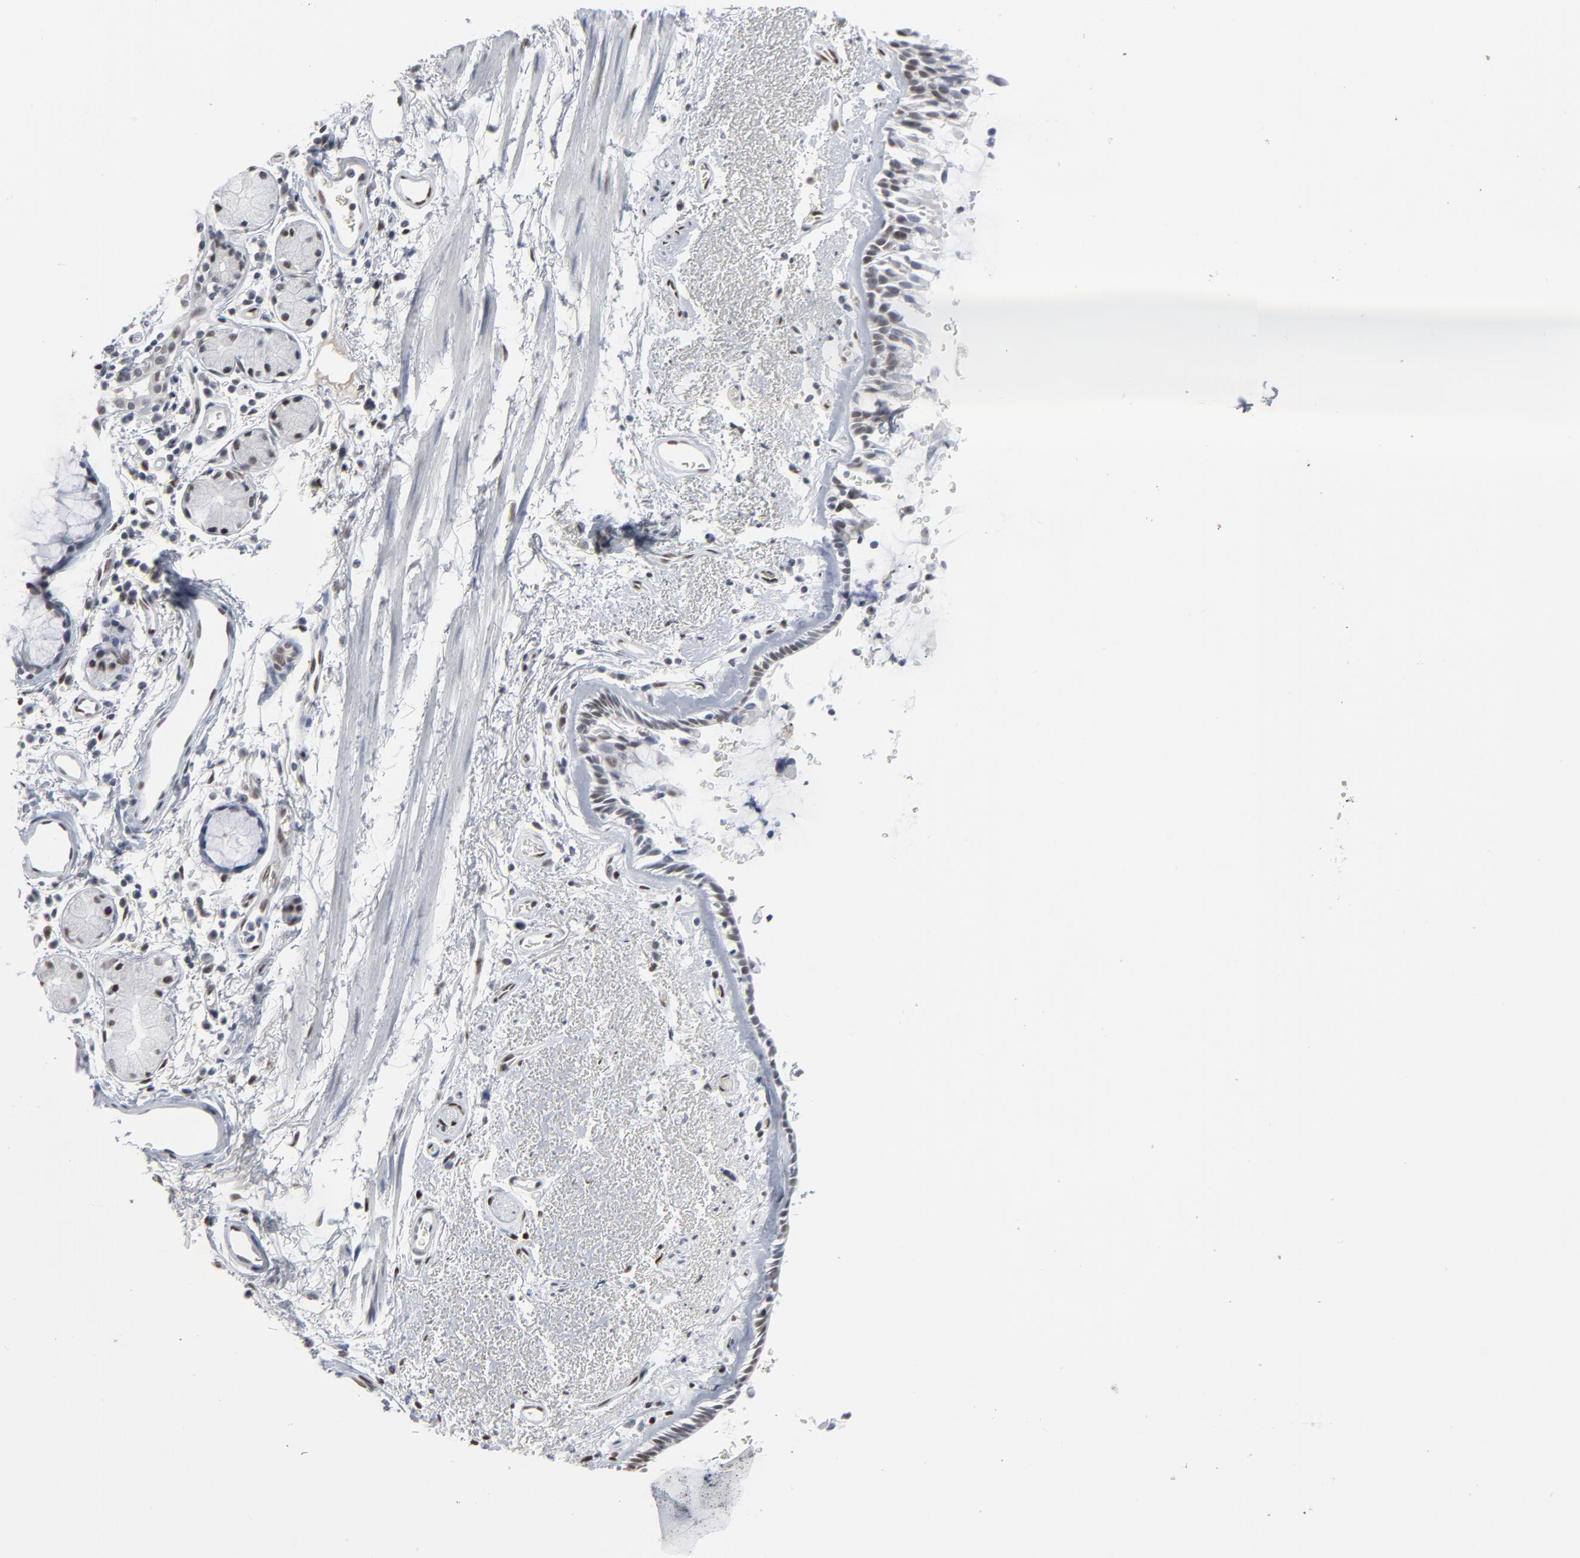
{"staining": {"intensity": "negative", "quantity": "none", "location": "none"}, "tissue": "bronchus", "cell_type": "Respiratory epithelial cells", "image_type": "normal", "snomed": [{"axis": "morphology", "description": "Normal tissue, NOS"}, {"axis": "morphology", "description": "Adenocarcinoma, NOS"}, {"axis": "topography", "description": "Bronchus"}, {"axis": "topography", "description": "Lung"}], "caption": "DAB (3,3'-diaminobenzidine) immunohistochemical staining of normal bronchus displays no significant staining in respiratory epithelial cells. (DAB (3,3'-diaminobenzidine) immunohistochemistry visualized using brightfield microscopy, high magnification).", "gene": "ATF7", "patient": {"sex": "male", "age": 71}}